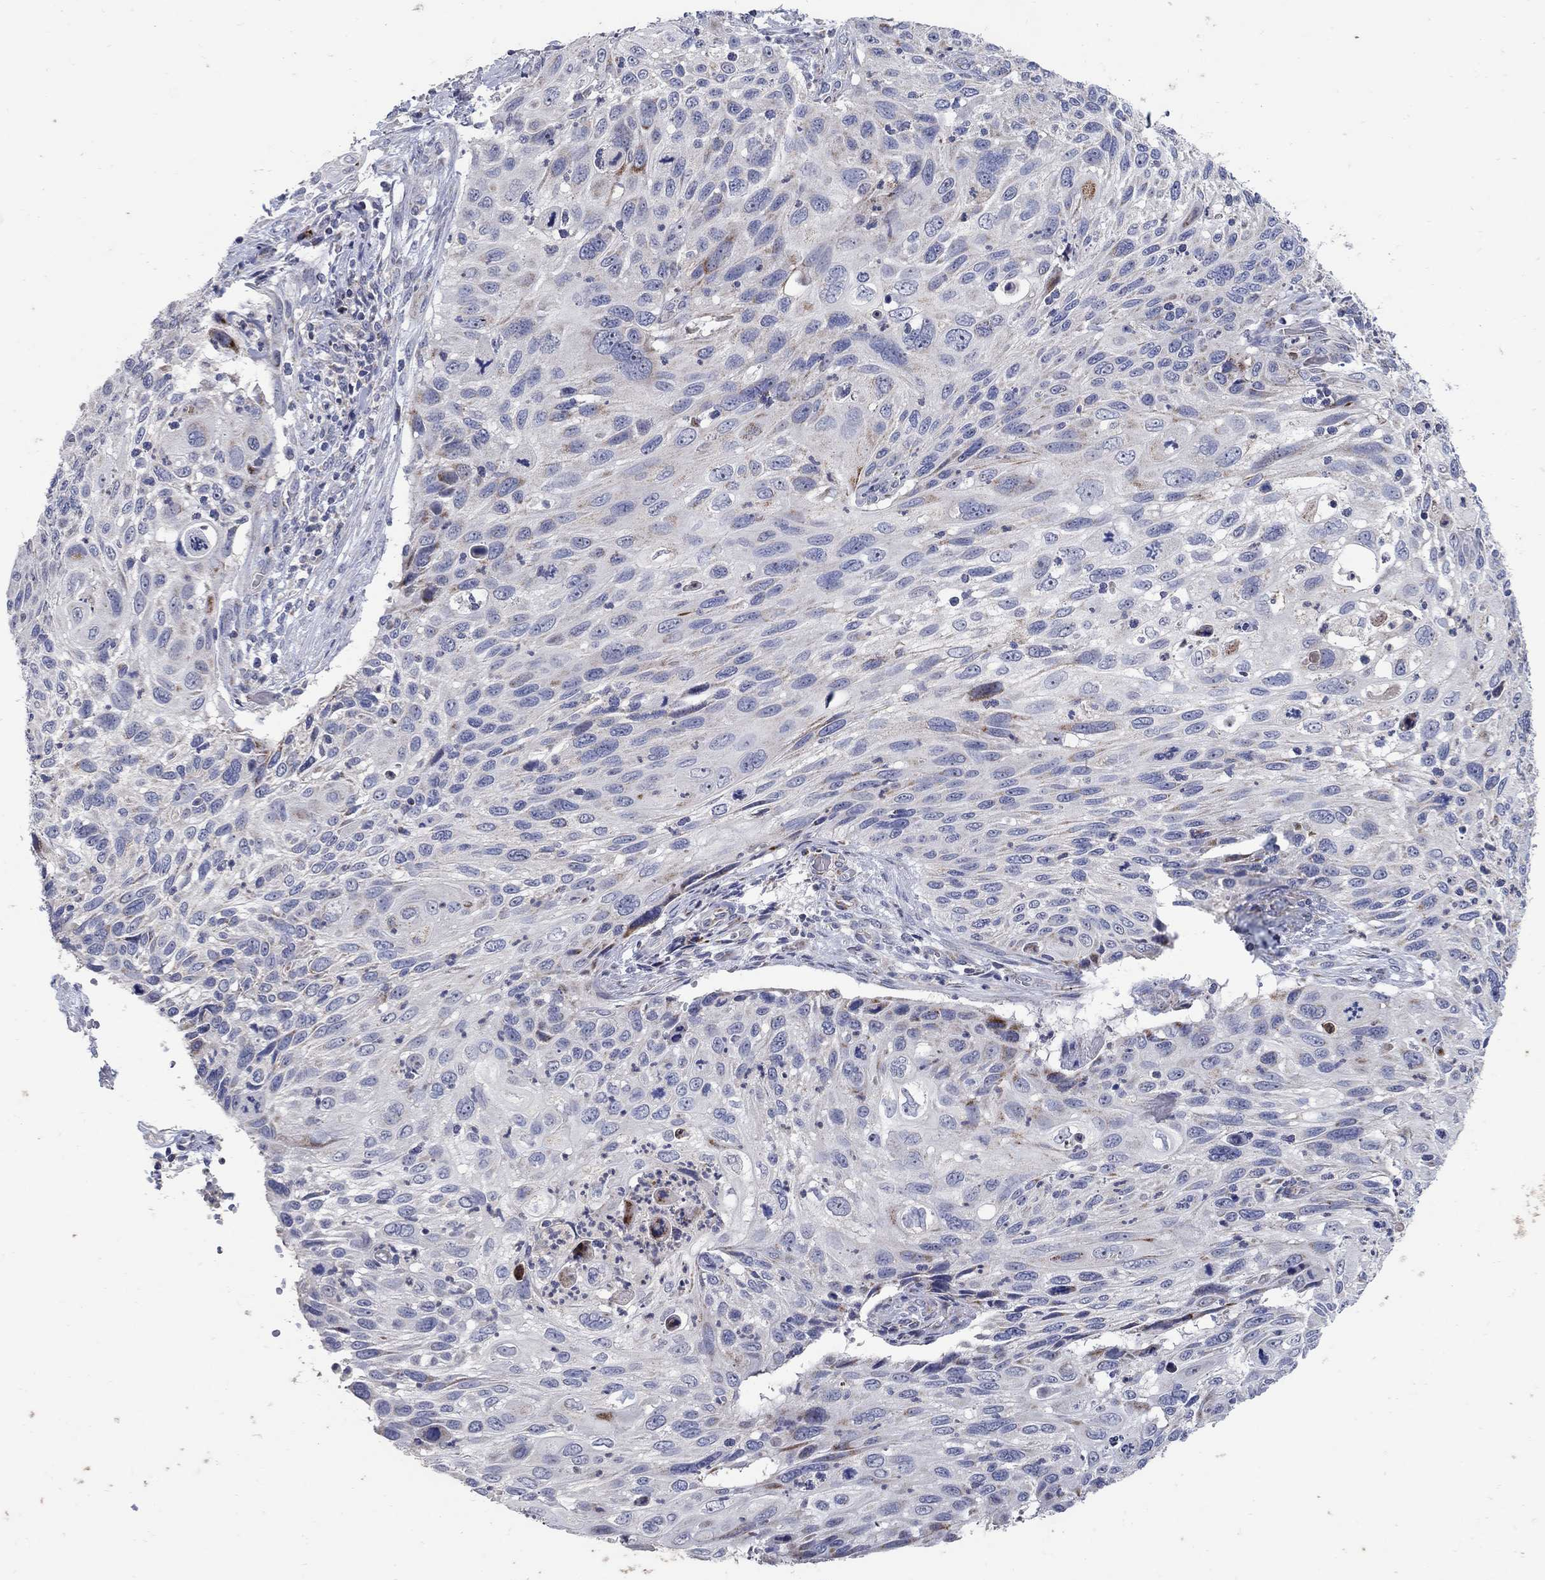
{"staining": {"intensity": "strong", "quantity": "<25%", "location": "cytoplasmic/membranous"}, "tissue": "cervical cancer", "cell_type": "Tumor cells", "image_type": "cancer", "snomed": [{"axis": "morphology", "description": "Squamous cell carcinoma, NOS"}, {"axis": "topography", "description": "Cervix"}], "caption": "Strong cytoplasmic/membranous positivity is present in about <25% of tumor cells in cervical cancer. Nuclei are stained in blue.", "gene": "HMX2", "patient": {"sex": "female", "age": 70}}